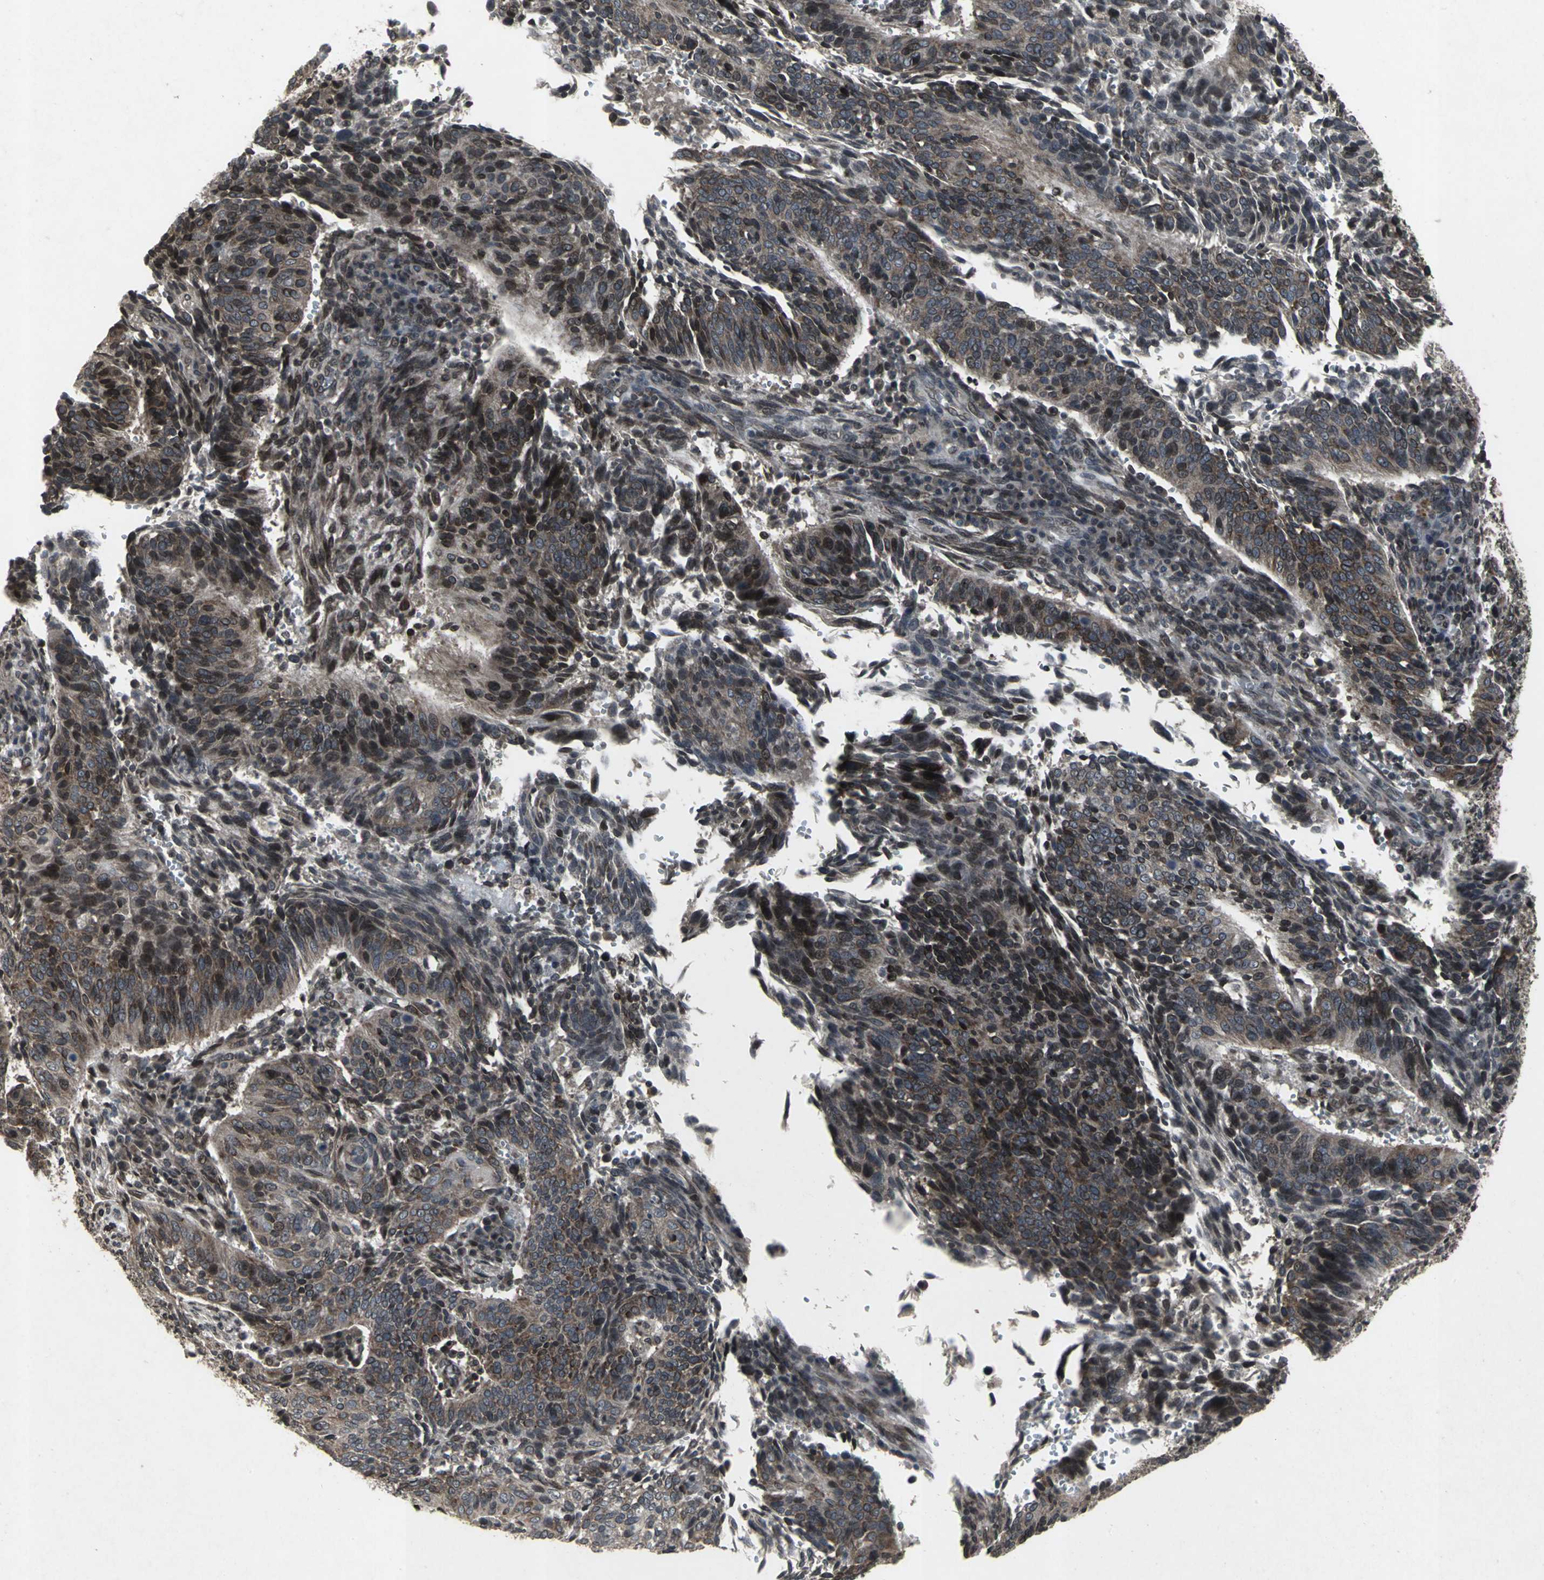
{"staining": {"intensity": "moderate", "quantity": ">75%", "location": "cytoplasmic/membranous,nuclear"}, "tissue": "cervical cancer", "cell_type": "Tumor cells", "image_type": "cancer", "snomed": [{"axis": "morphology", "description": "Squamous cell carcinoma, NOS"}, {"axis": "topography", "description": "Cervix"}], "caption": "This is a micrograph of immunohistochemistry staining of cervical cancer (squamous cell carcinoma), which shows moderate staining in the cytoplasmic/membranous and nuclear of tumor cells.", "gene": "SH2B3", "patient": {"sex": "female", "age": 39}}